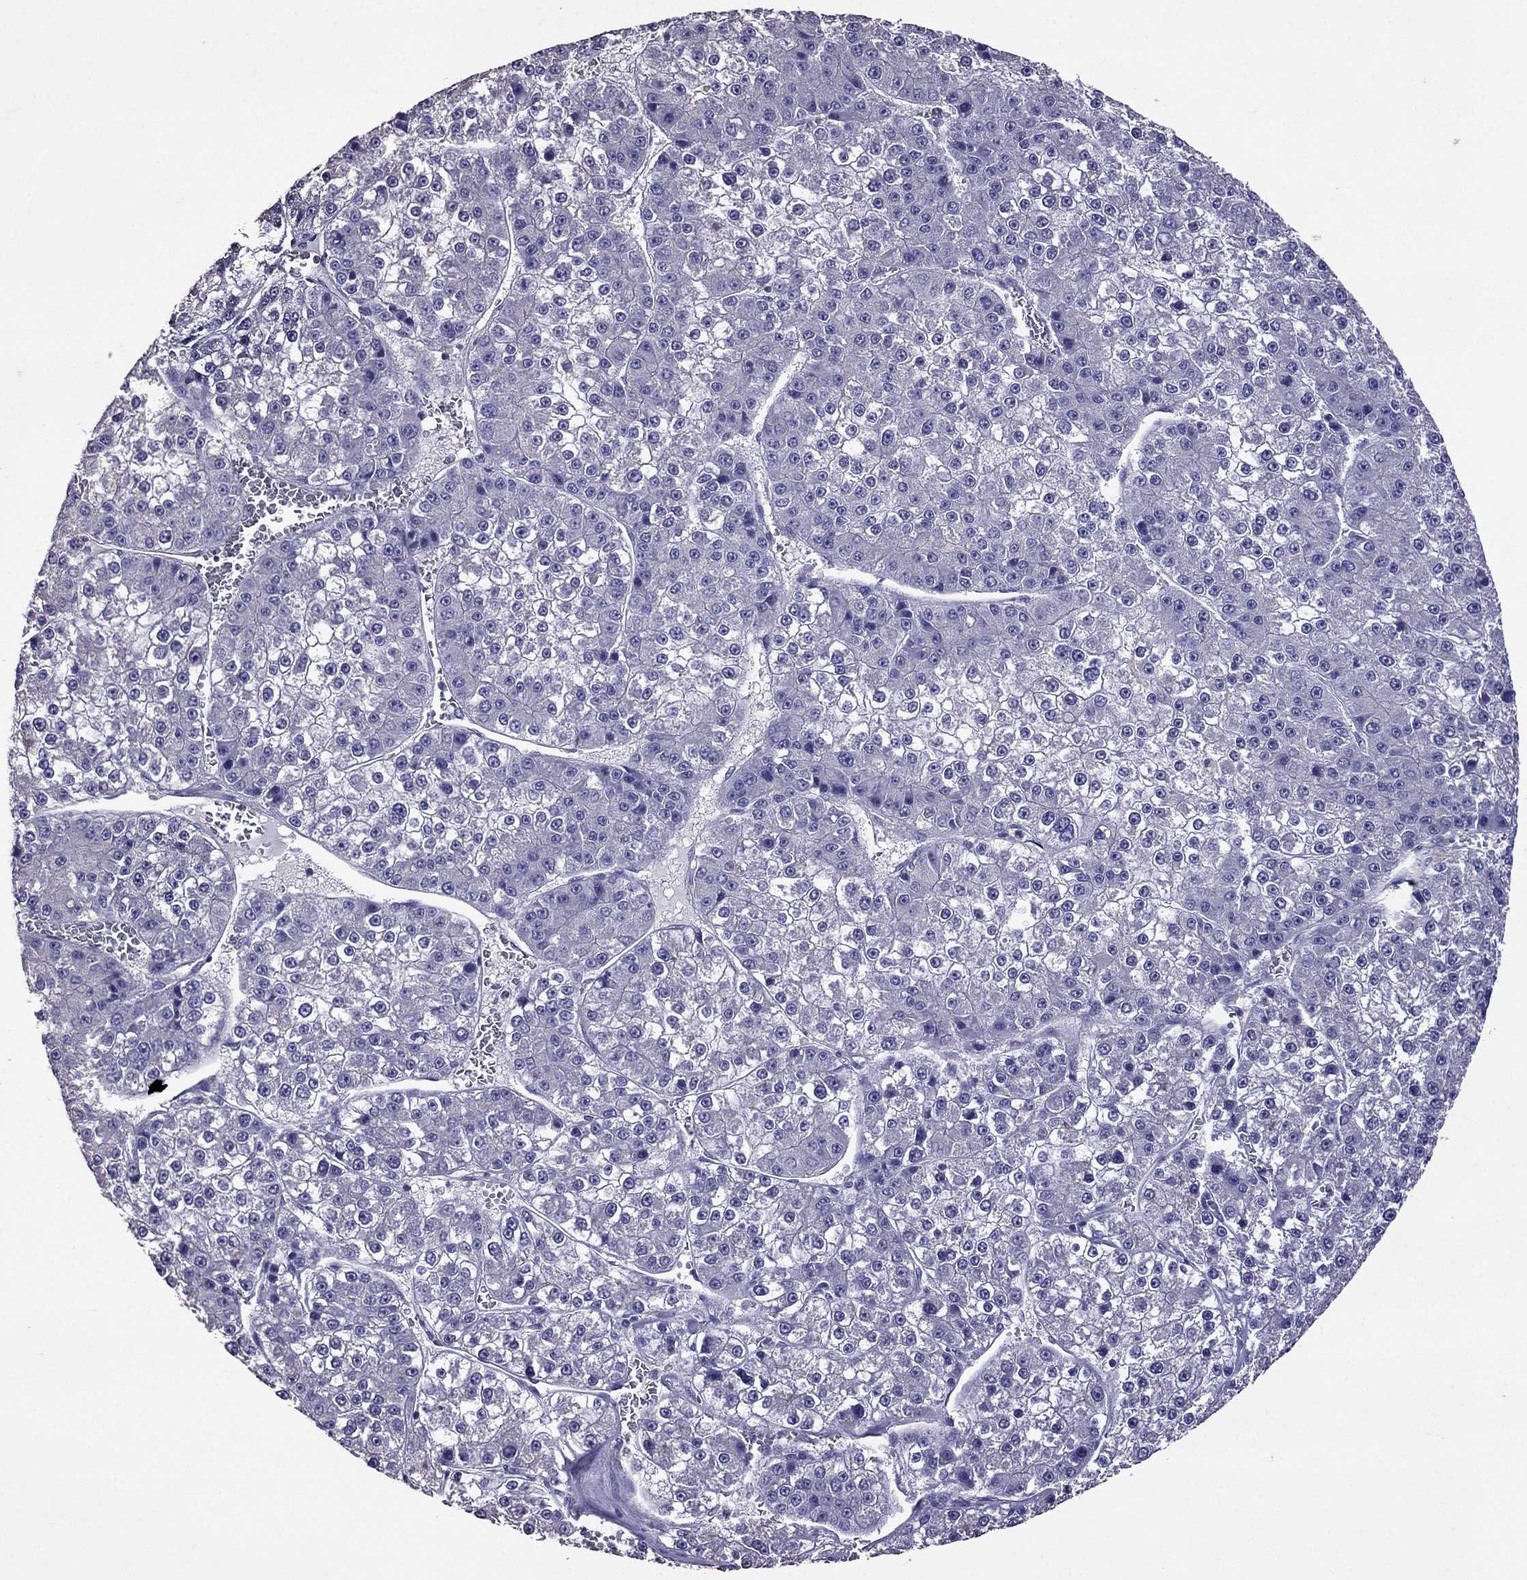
{"staining": {"intensity": "negative", "quantity": "none", "location": "none"}, "tissue": "liver cancer", "cell_type": "Tumor cells", "image_type": "cancer", "snomed": [{"axis": "morphology", "description": "Carcinoma, Hepatocellular, NOS"}, {"axis": "topography", "description": "Liver"}], "caption": "This is a photomicrograph of IHC staining of hepatocellular carcinoma (liver), which shows no staining in tumor cells.", "gene": "NKX3-1", "patient": {"sex": "female", "age": 73}}